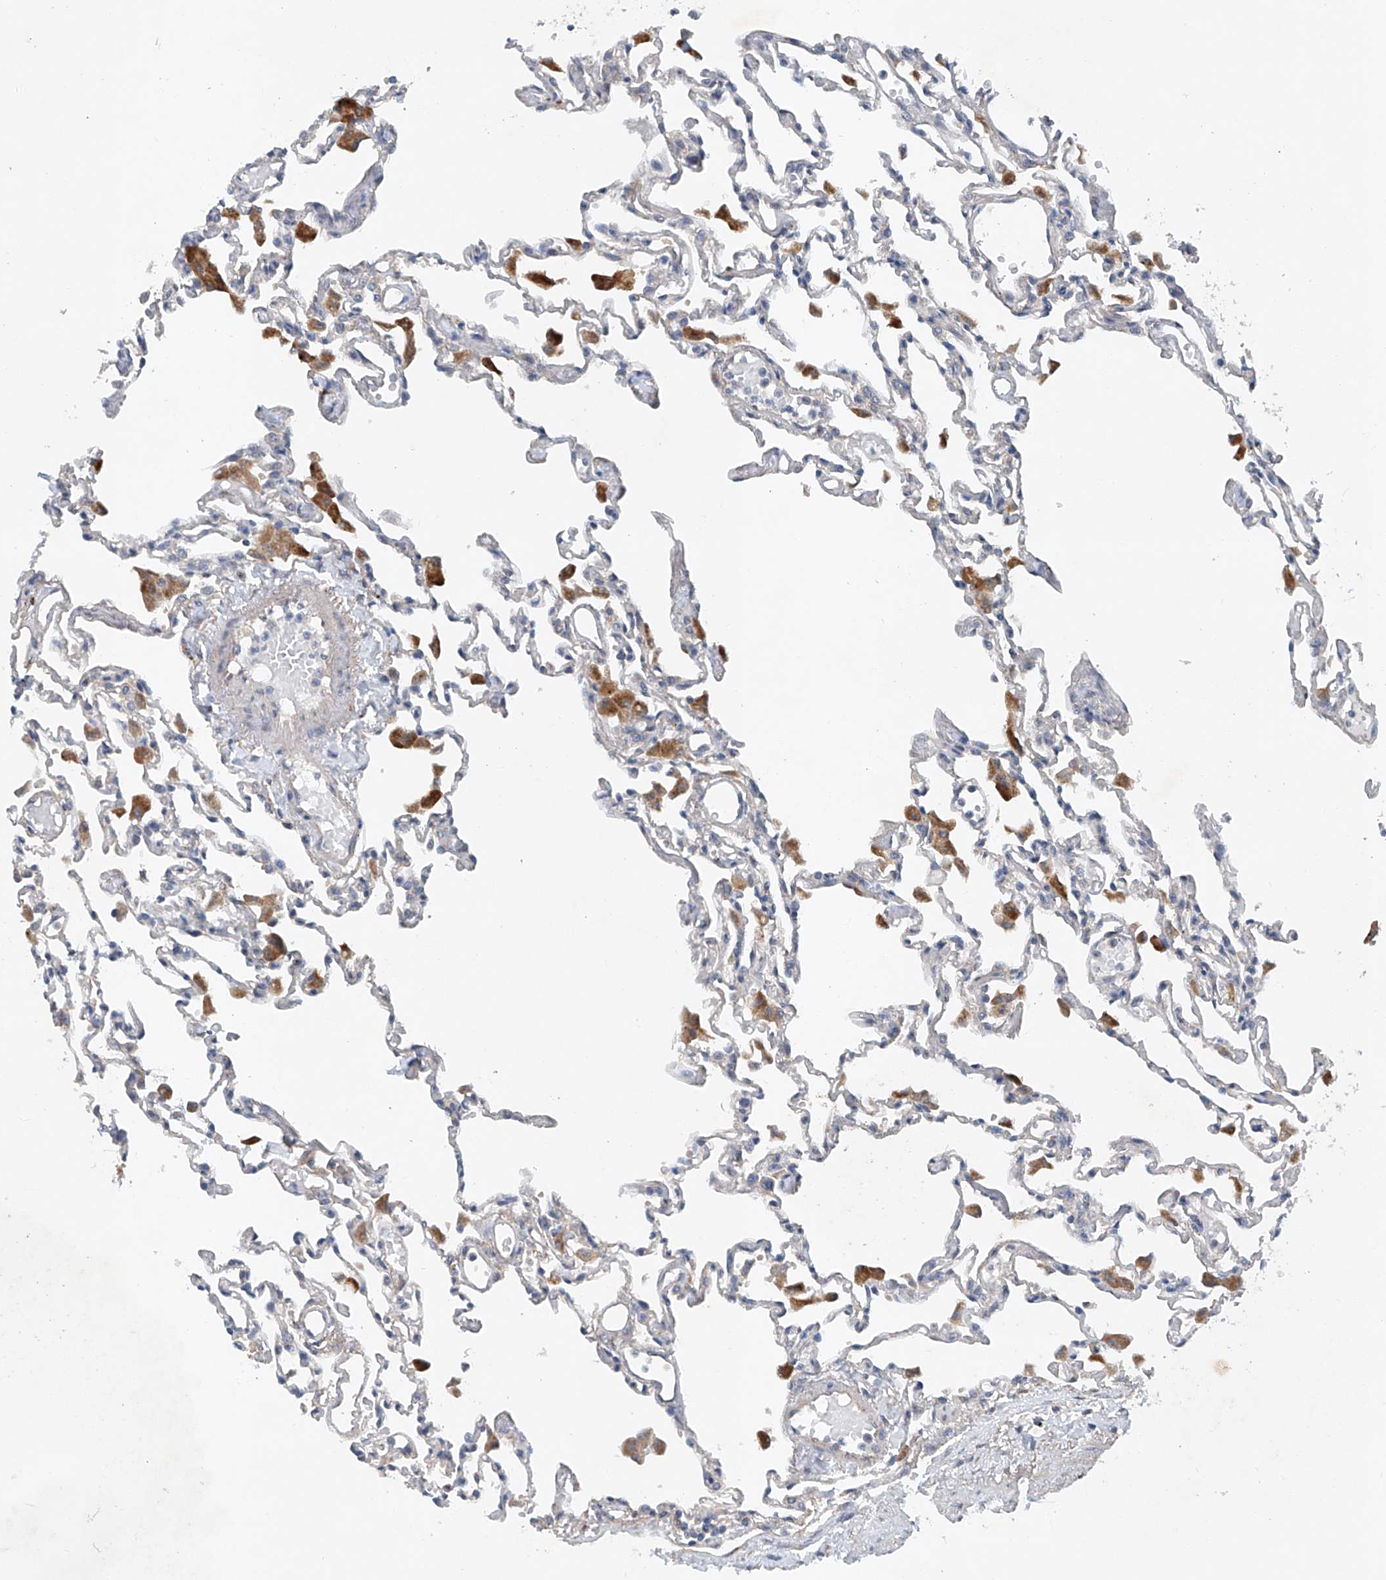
{"staining": {"intensity": "negative", "quantity": "none", "location": "none"}, "tissue": "lung", "cell_type": "Alveolar cells", "image_type": "normal", "snomed": [{"axis": "morphology", "description": "Normal tissue, NOS"}, {"axis": "topography", "description": "Bronchus"}, {"axis": "topography", "description": "Lung"}], "caption": "Lung was stained to show a protein in brown. There is no significant expression in alveolar cells. The staining is performed using DAB brown chromogen with nuclei counter-stained in using hematoxylin.", "gene": "CEP85L", "patient": {"sex": "female", "age": 49}}